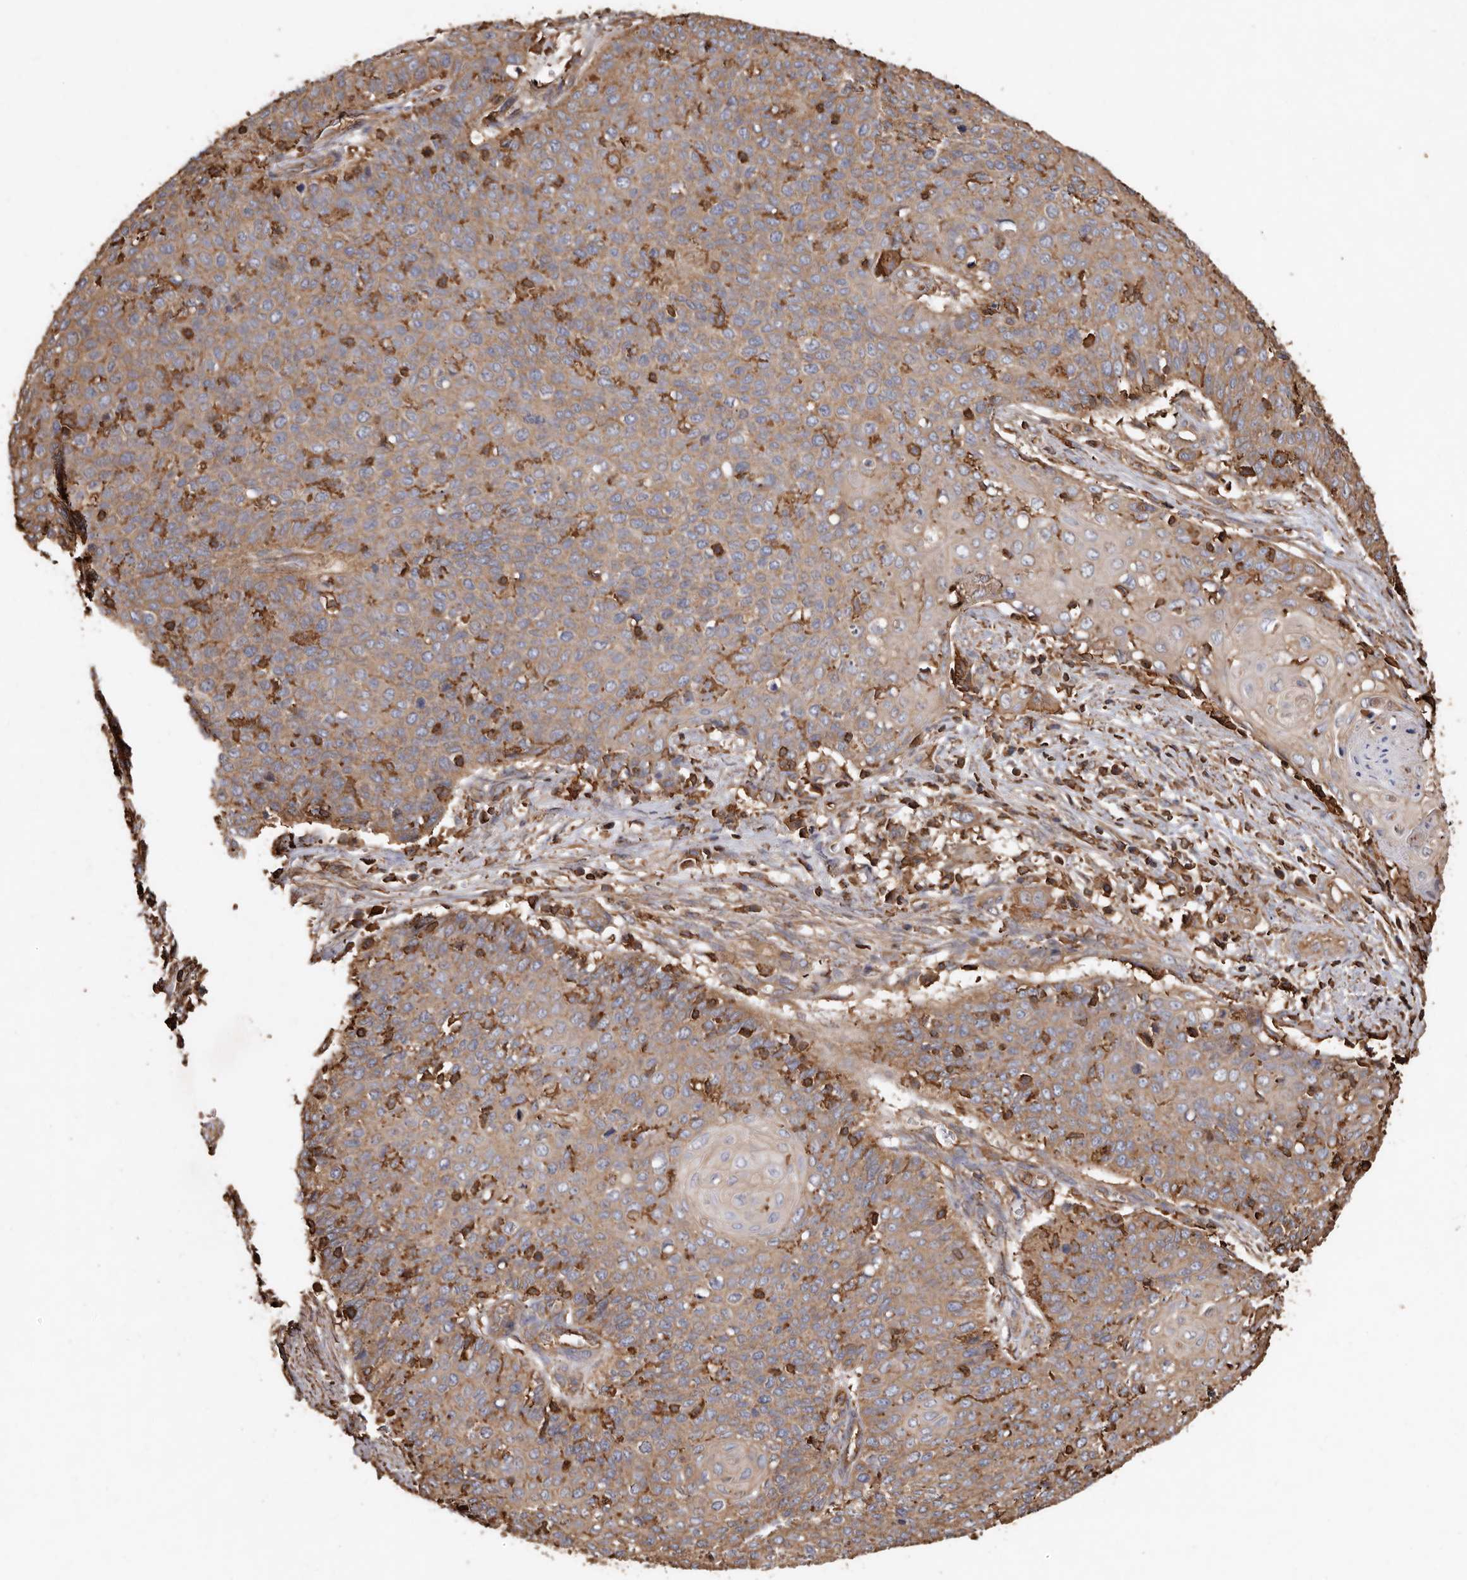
{"staining": {"intensity": "weak", "quantity": ">75%", "location": "cytoplasmic/membranous"}, "tissue": "cervical cancer", "cell_type": "Tumor cells", "image_type": "cancer", "snomed": [{"axis": "morphology", "description": "Squamous cell carcinoma, NOS"}, {"axis": "topography", "description": "Cervix"}], "caption": "A high-resolution photomicrograph shows immunohistochemistry (IHC) staining of cervical cancer, which reveals weak cytoplasmic/membranous staining in about >75% of tumor cells.", "gene": "COQ8B", "patient": {"sex": "female", "age": 39}}